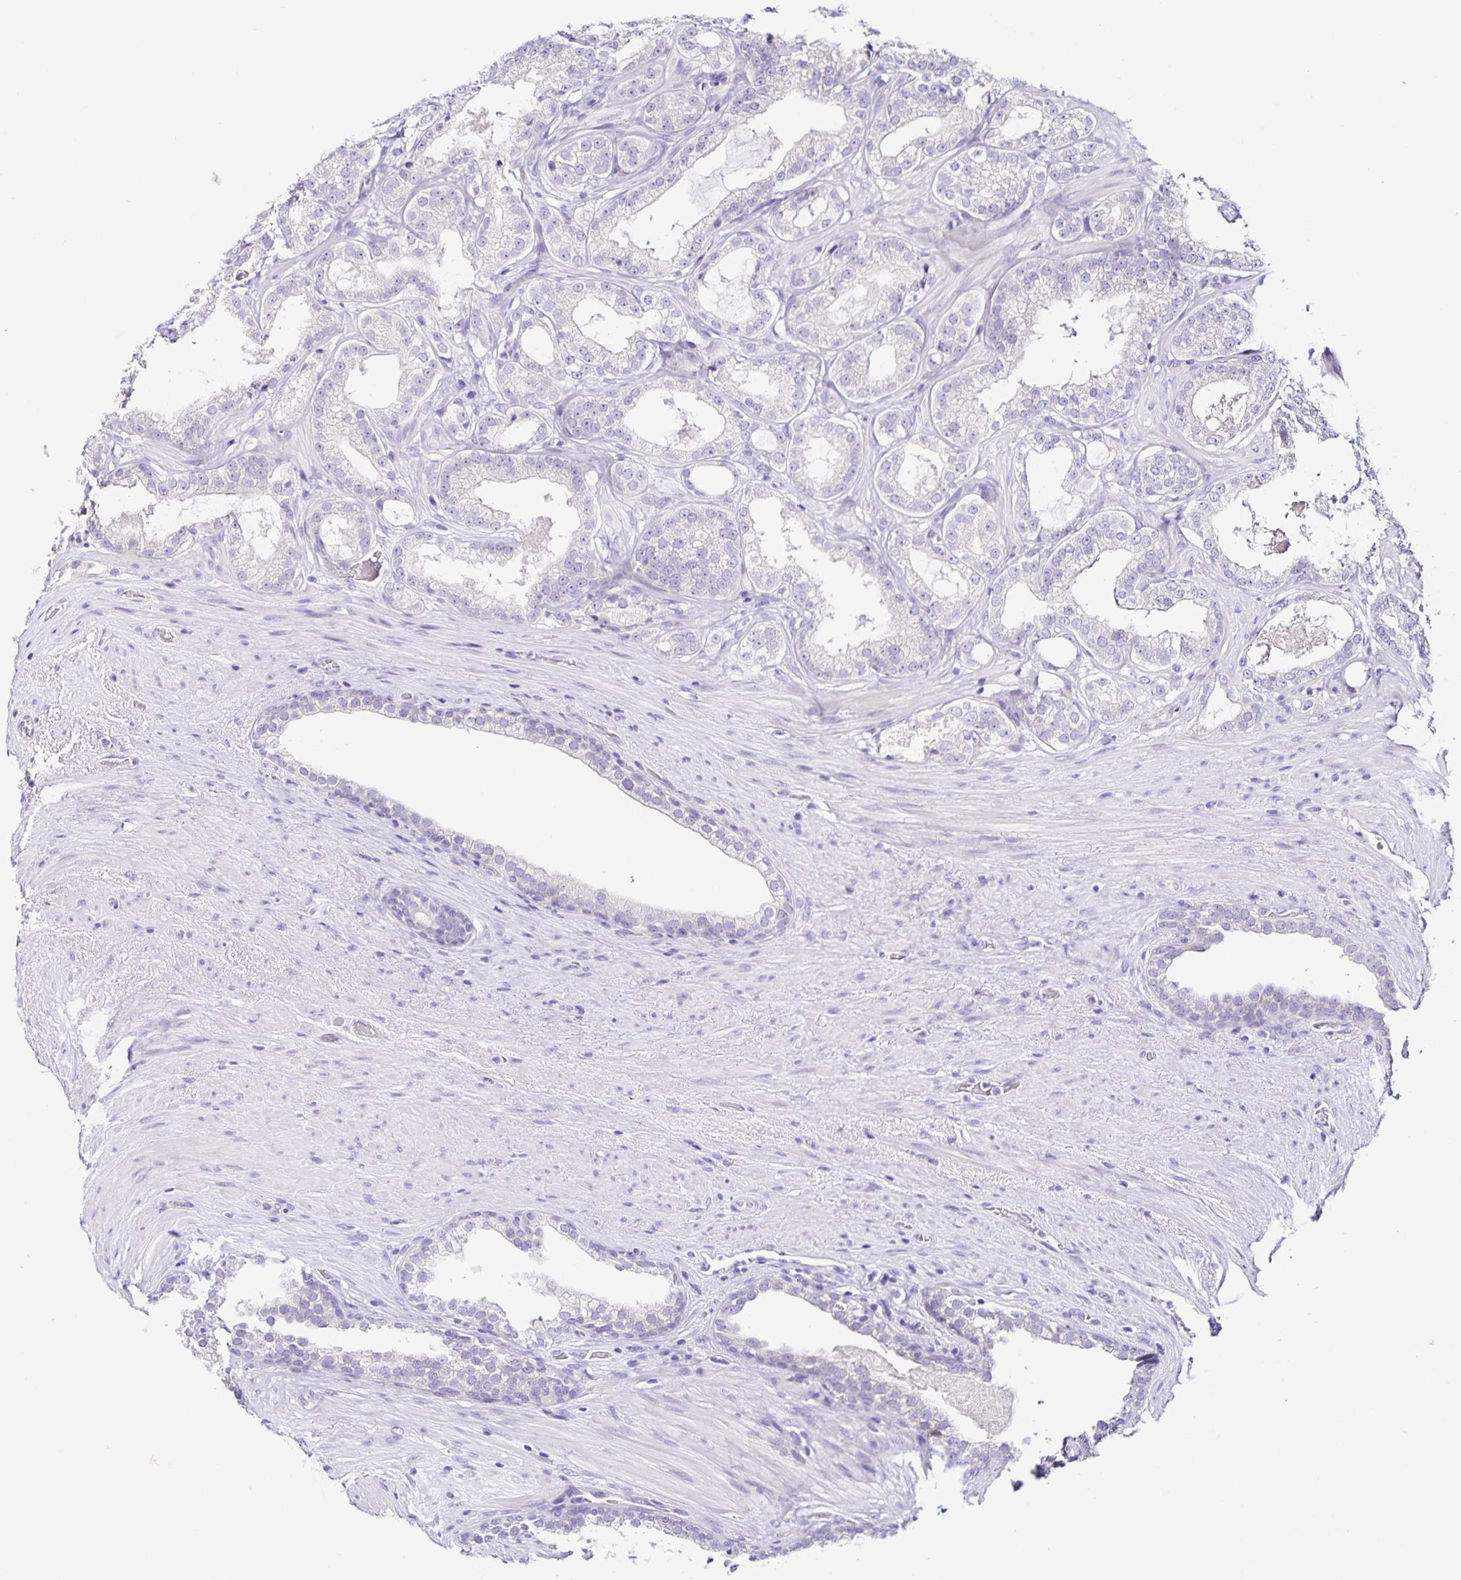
{"staining": {"intensity": "negative", "quantity": "none", "location": "none"}, "tissue": "prostate cancer", "cell_type": "Tumor cells", "image_type": "cancer", "snomed": [{"axis": "morphology", "description": "Adenocarcinoma, High grade"}, {"axis": "topography", "description": "Prostate"}], "caption": "Image shows no protein expression in tumor cells of prostate cancer (adenocarcinoma (high-grade)) tissue. (DAB immunohistochemistry (IHC) visualized using brightfield microscopy, high magnification).", "gene": "RNFT2", "patient": {"sex": "male", "age": 65}}